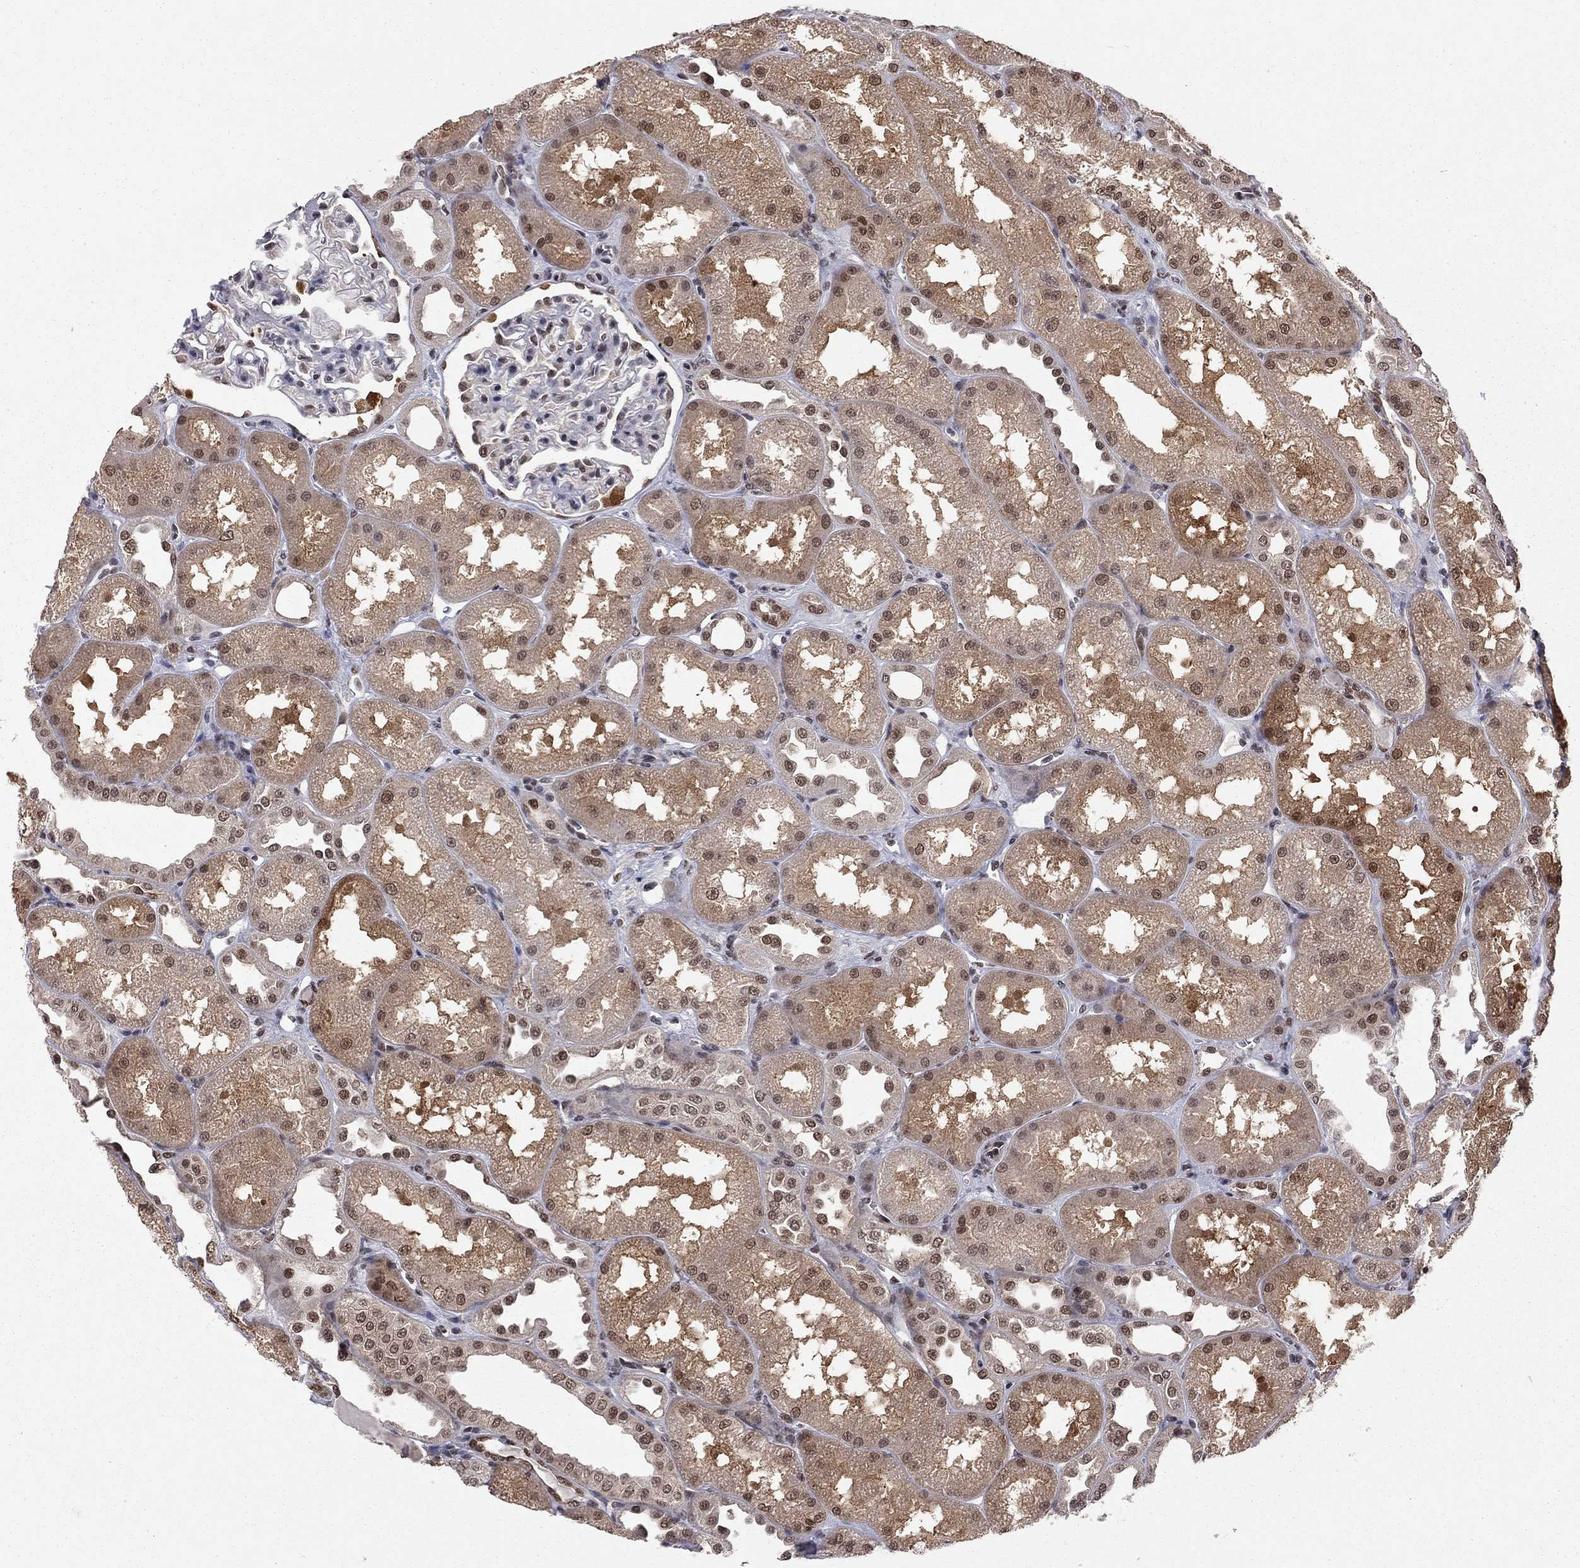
{"staining": {"intensity": "strong", "quantity": "<25%", "location": "nuclear"}, "tissue": "kidney", "cell_type": "Cells in glomeruli", "image_type": "normal", "snomed": [{"axis": "morphology", "description": "Normal tissue, NOS"}, {"axis": "topography", "description": "Kidney"}], "caption": "Cells in glomeruli demonstrate strong nuclear staining in about <25% of cells in unremarkable kidney.", "gene": "SAP30L", "patient": {"sex": "male", "age": 61}}